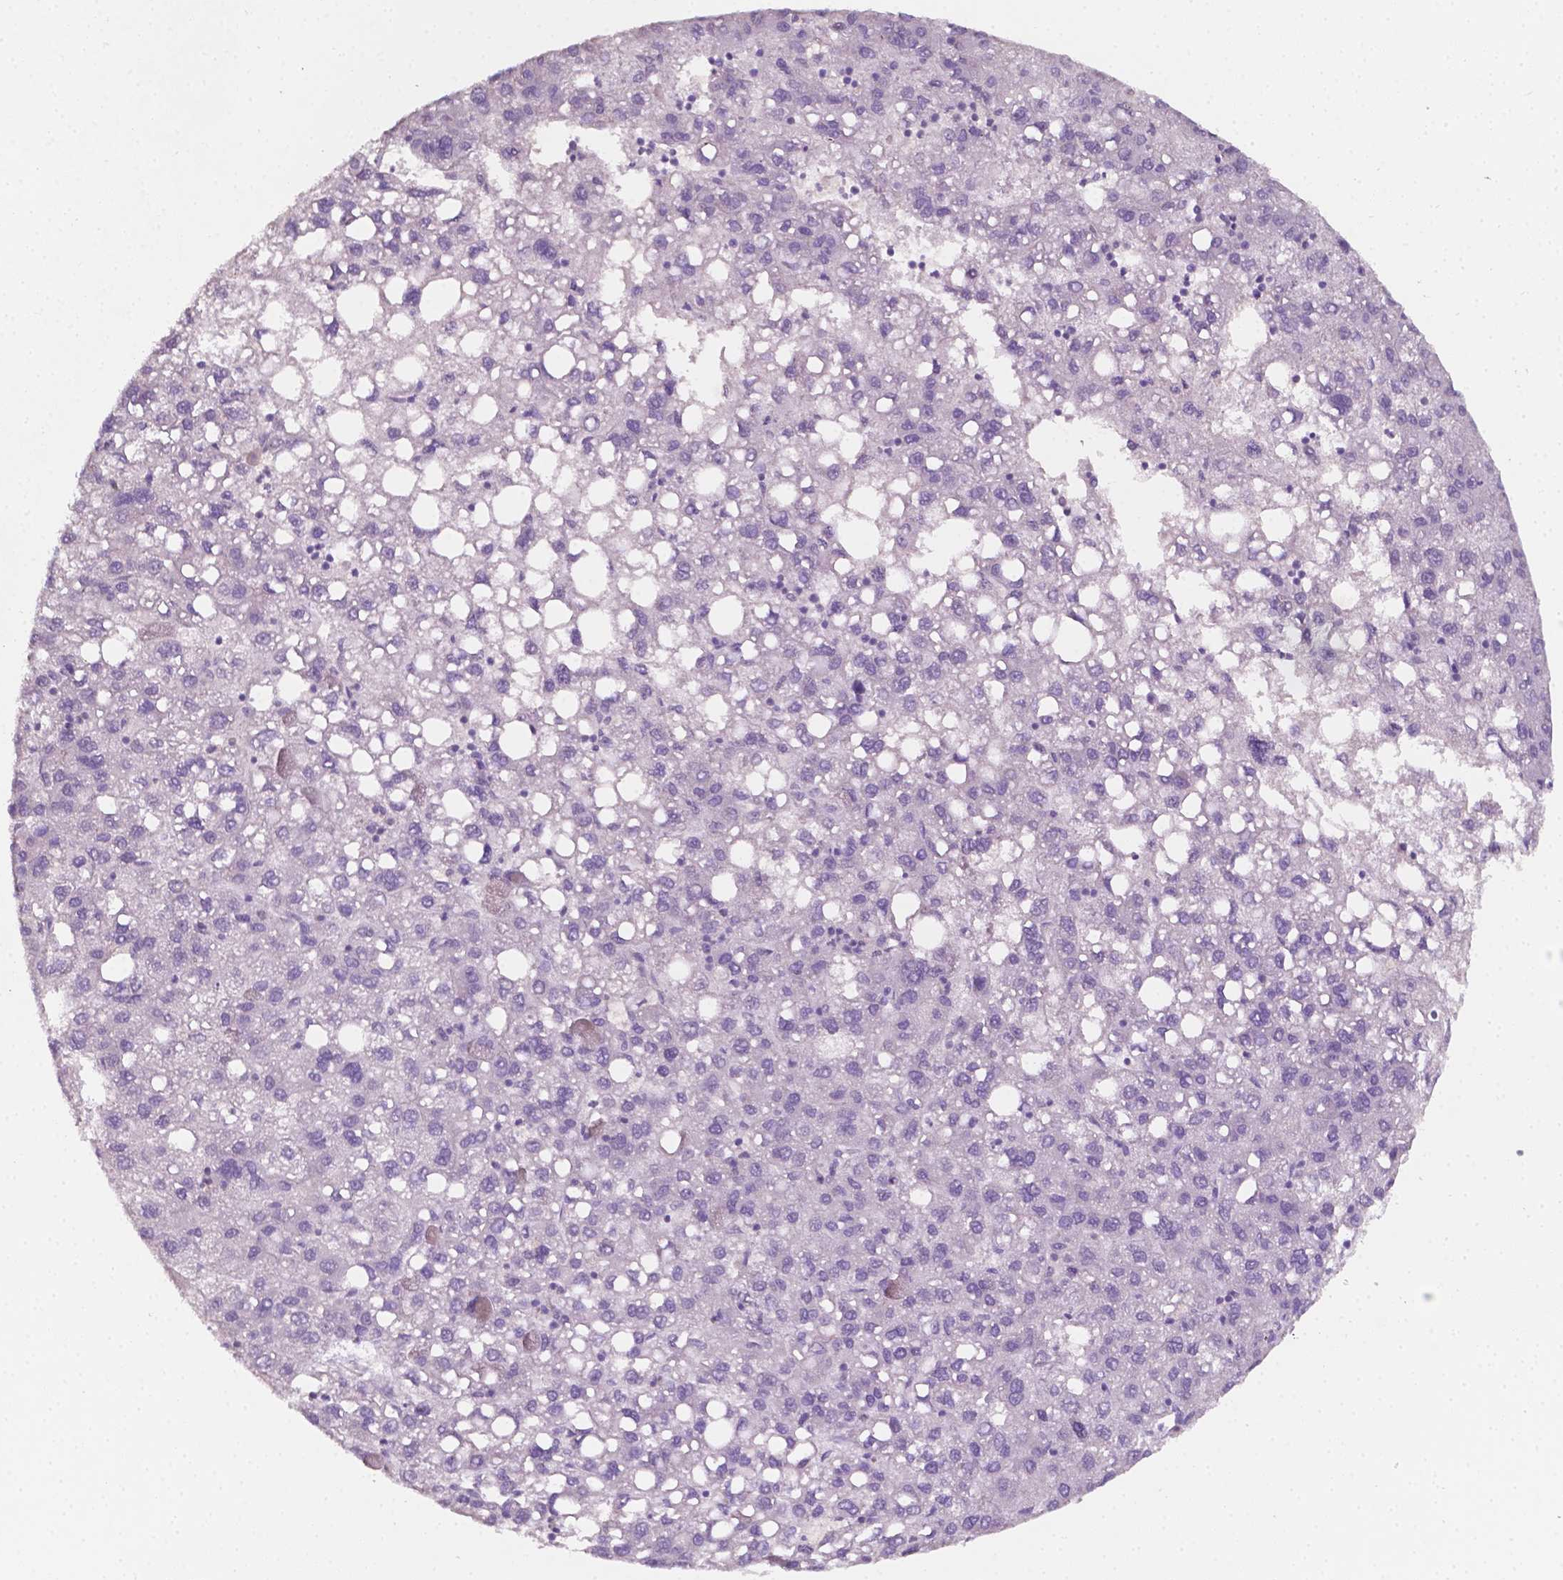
{"staining": {"intensity": "negative", "quantity": "none", "location": "none"}, "tissue": "liver cancer", "cell_type": "Tumor cells", "image_type": "cancer", "snomed": [{"axis": "morphology", "description": "Carcinoma, Hepatocellular, NOS"}, {"axis": "topography", "description": "Liver"}], "caption": "Immunohistochemical staining of human liver cancer exhibits no significant positivity in tumor cells. (DAB (3,3'-diaminobenzidine) immunohistochemistry visualized using brightfield microscopy, high magnification).", "gene": "EGFR", "patient": {"sex": "female", "age": 82}}